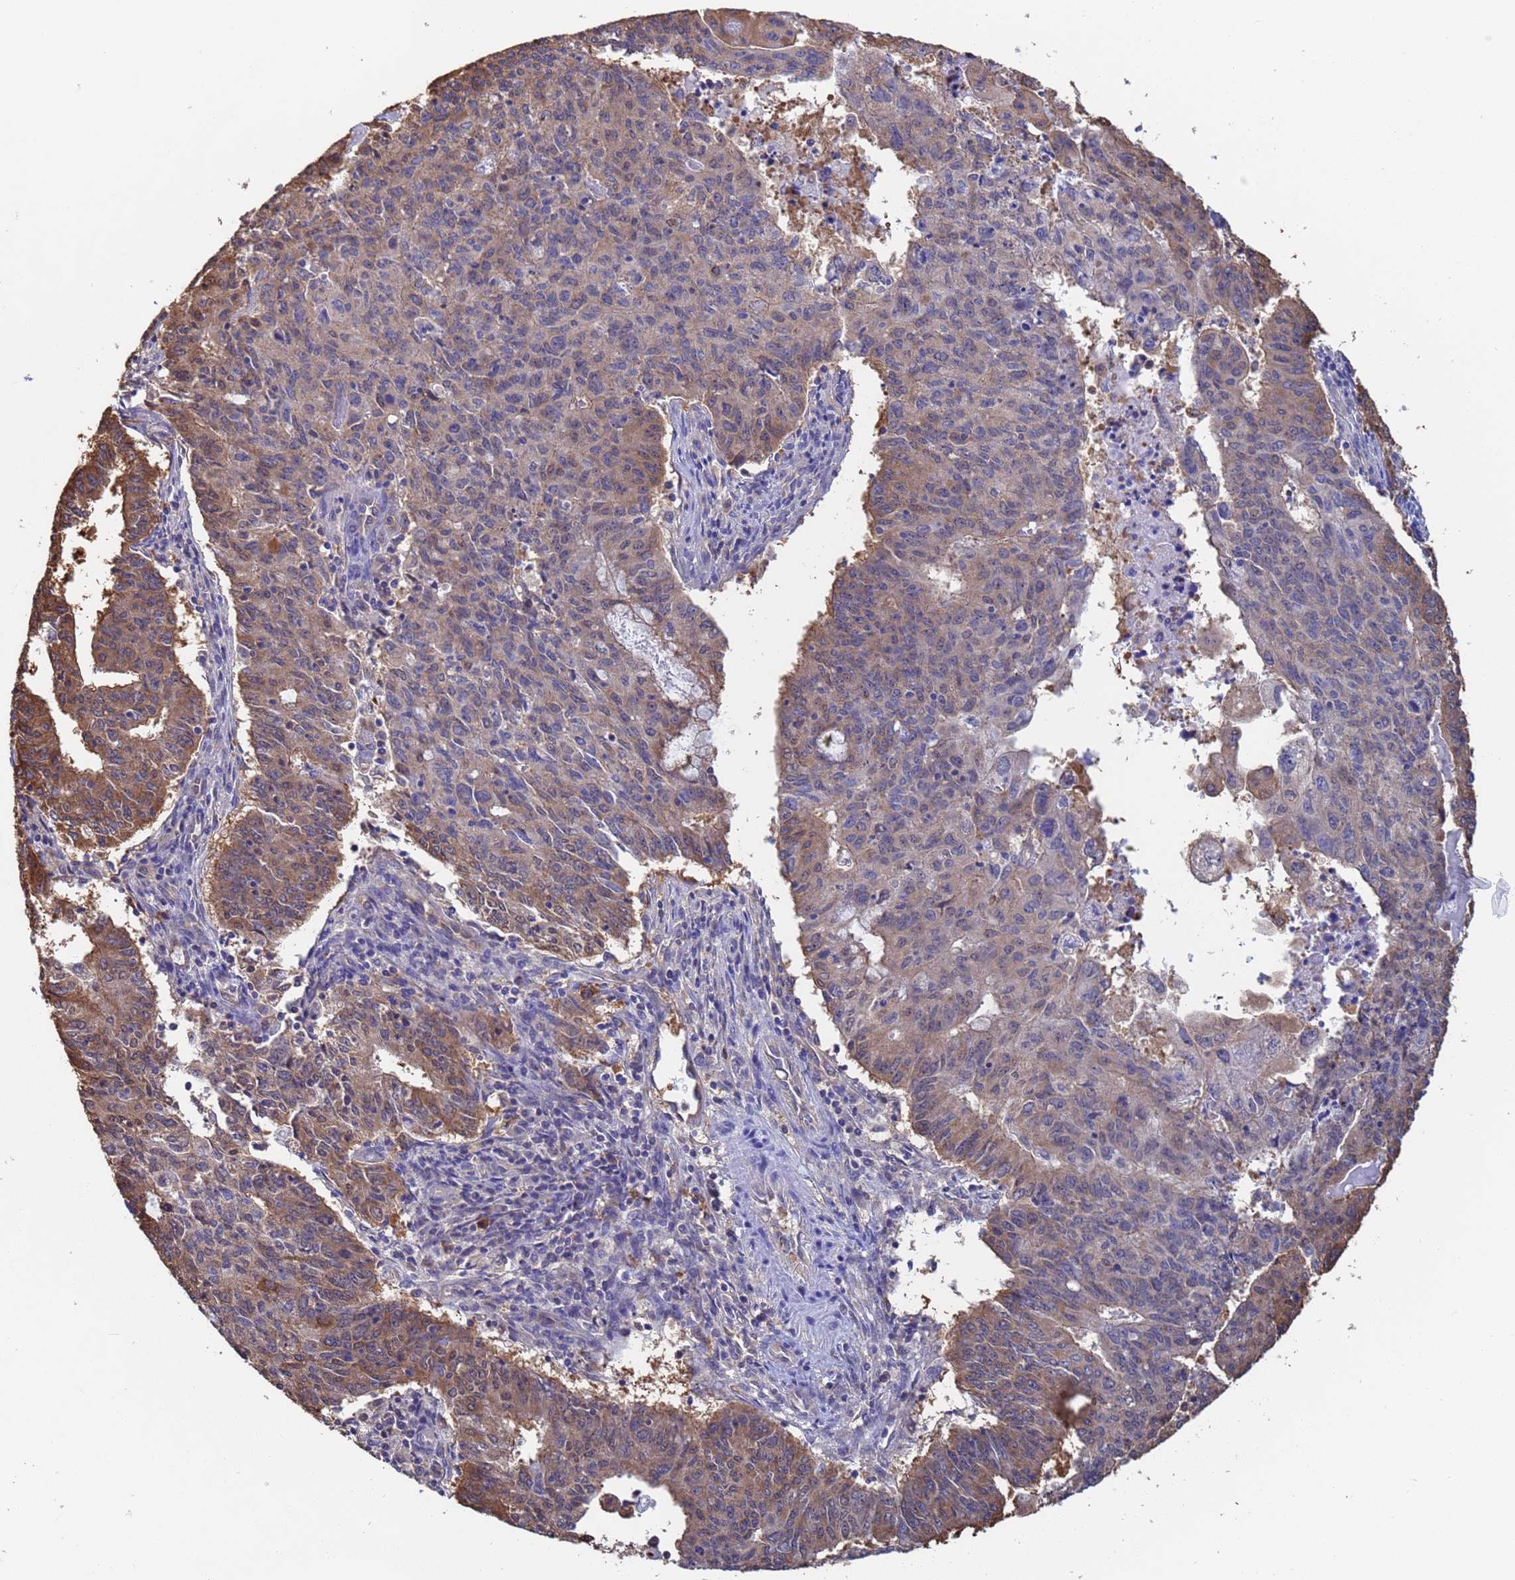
{"staining": {"intensity": "moderate", "quantity": "25%-75%", "location": "cytoplasmic/membranous"}, "tissue": "endometrial cancer", "cell_type": "Tumor cells", "image_type": "cancer", "snomed": [{"axis": "morphology", "description": "Adenocarcinoma, NOS"}, {"axis": "topography", "description": "Endometrium"}], "caption": "Protein expression analysis of human endometrial adenocarcinoma reveals moderate cytoplasmic/membranous staining in approximately 25%-75% of tumor cells. The staining was performed using DAB (3,3'-diaminobenzidine), with brown indicating positive protein expression. Nuclei are stained blue with hematoxylin.", "gene": "FAM25A", "patient": {"sex": "female", "age": 59}}